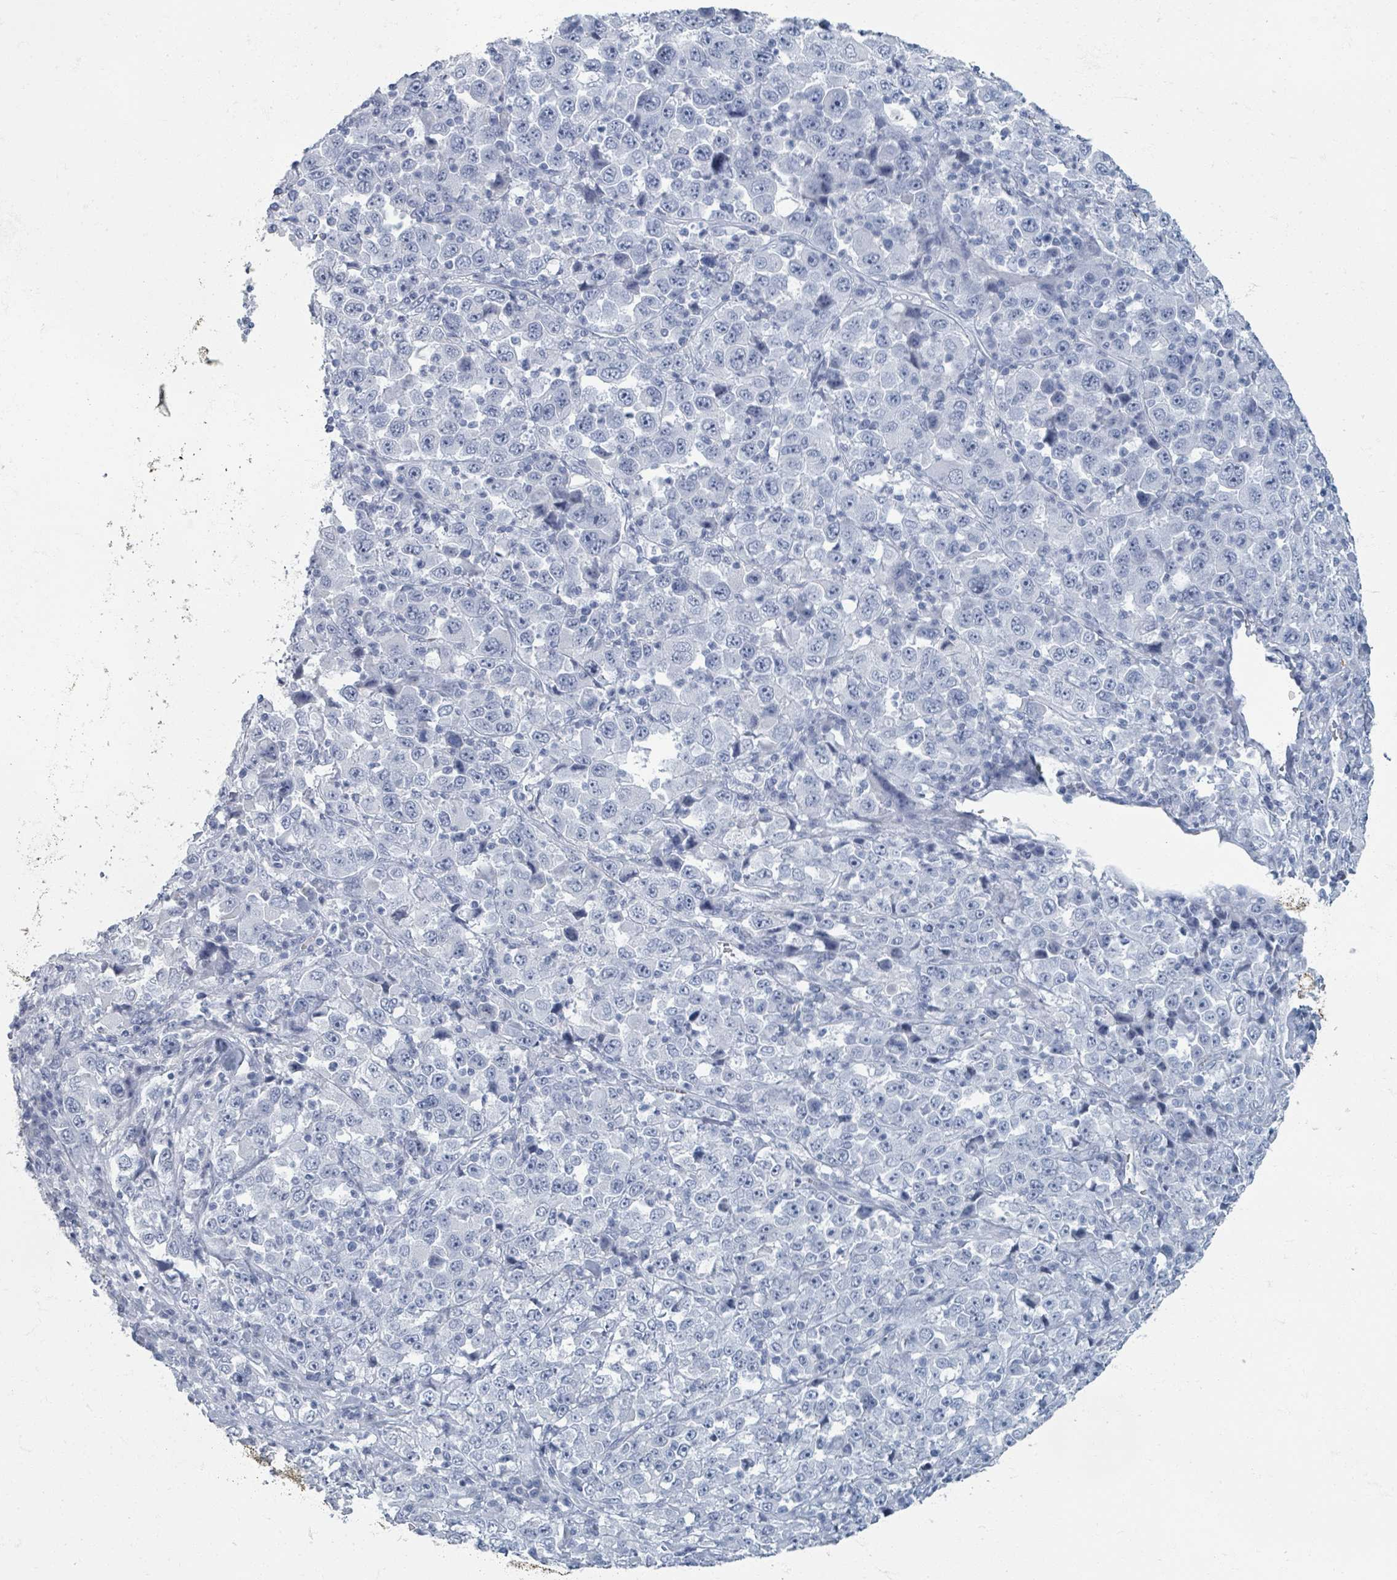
{"staining": {"intensity": "negative", "quantity": "none", "location": "none"}, "tissue": "stomach cancer", "cell_type": "Tumor cells", "image_type": "cancer", "snomed": [{"axis": "morphology", "description": "Normal tissue, NOS"}, {"axis": "morphology", "description": "Adenocarcinoma, NOS"}, {"axis": "topography", "description": "Stomach, upper"}, {"axis": "topography", "description": "Stomach"}], "caption": "Immunohistochemistry (IHC) of human stomach adenocarcinoma reveals no staining in tumor cells.", "gene": "TAS2R1", "patient": {"sex": "male", "age": 59}}